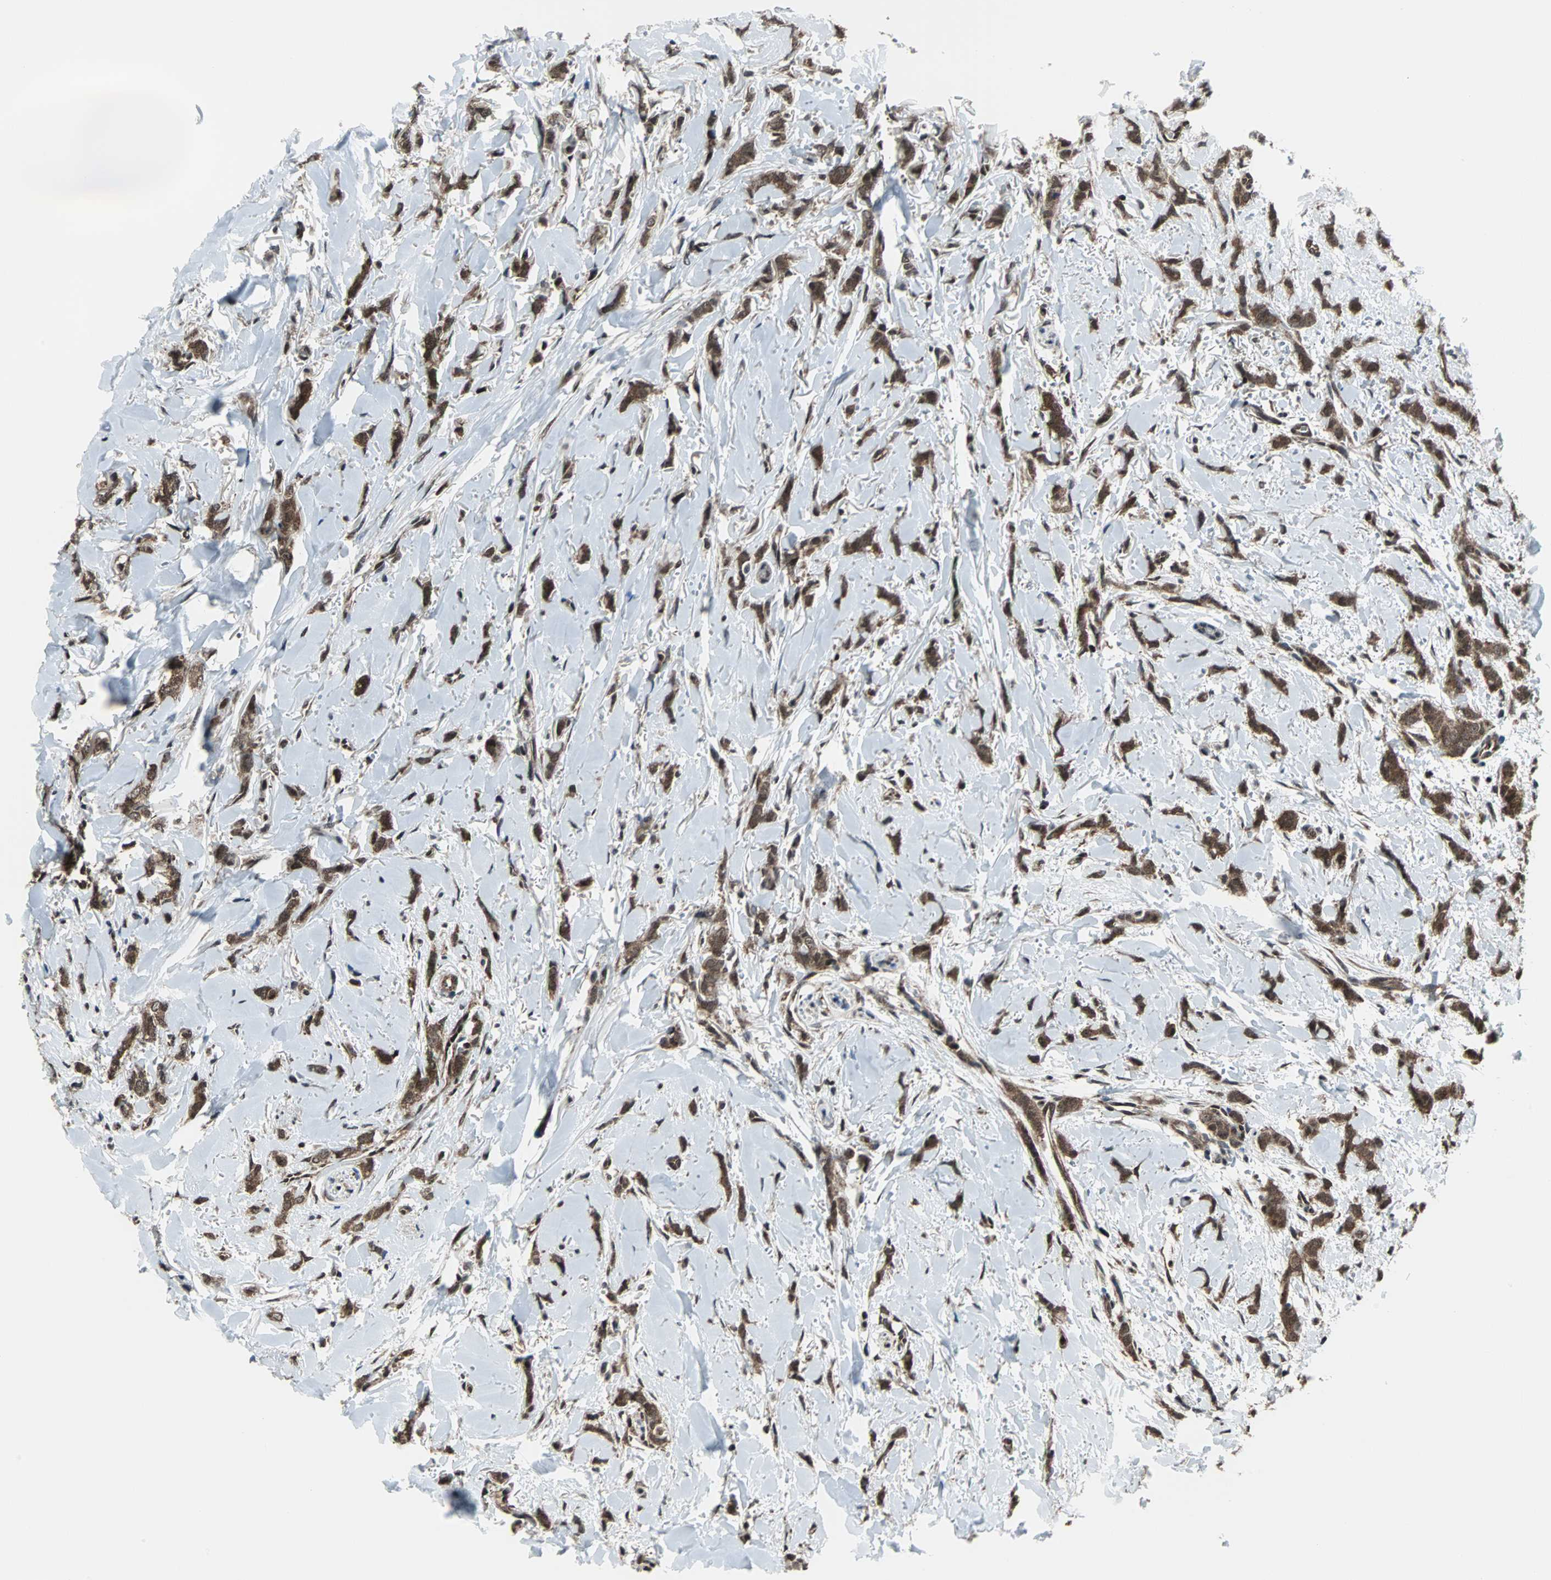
{"staining": {"intensity": "strong", "quantity": ">75%", "location": "cytoplasmic/membranous,nuclear"}, "tissue": "breast cancer", "cell_type": "Tumor cells", "image_type": "cancer", "snomed": [{"axis": "morphology", "description": "Lobular carcinoma"}, {"axis": "topography", "description": "Skin"}, {"axis": "topography", "description": "Breast"}], "caption": "Brown immunohistochemical staining in breast lobular carcinoma shows strong cytoplasmic/membranous and nuclear expression in approximately >75% of tumor cells.", "gene": "VCP", "patient": {"sex": "female", "age": 46}}